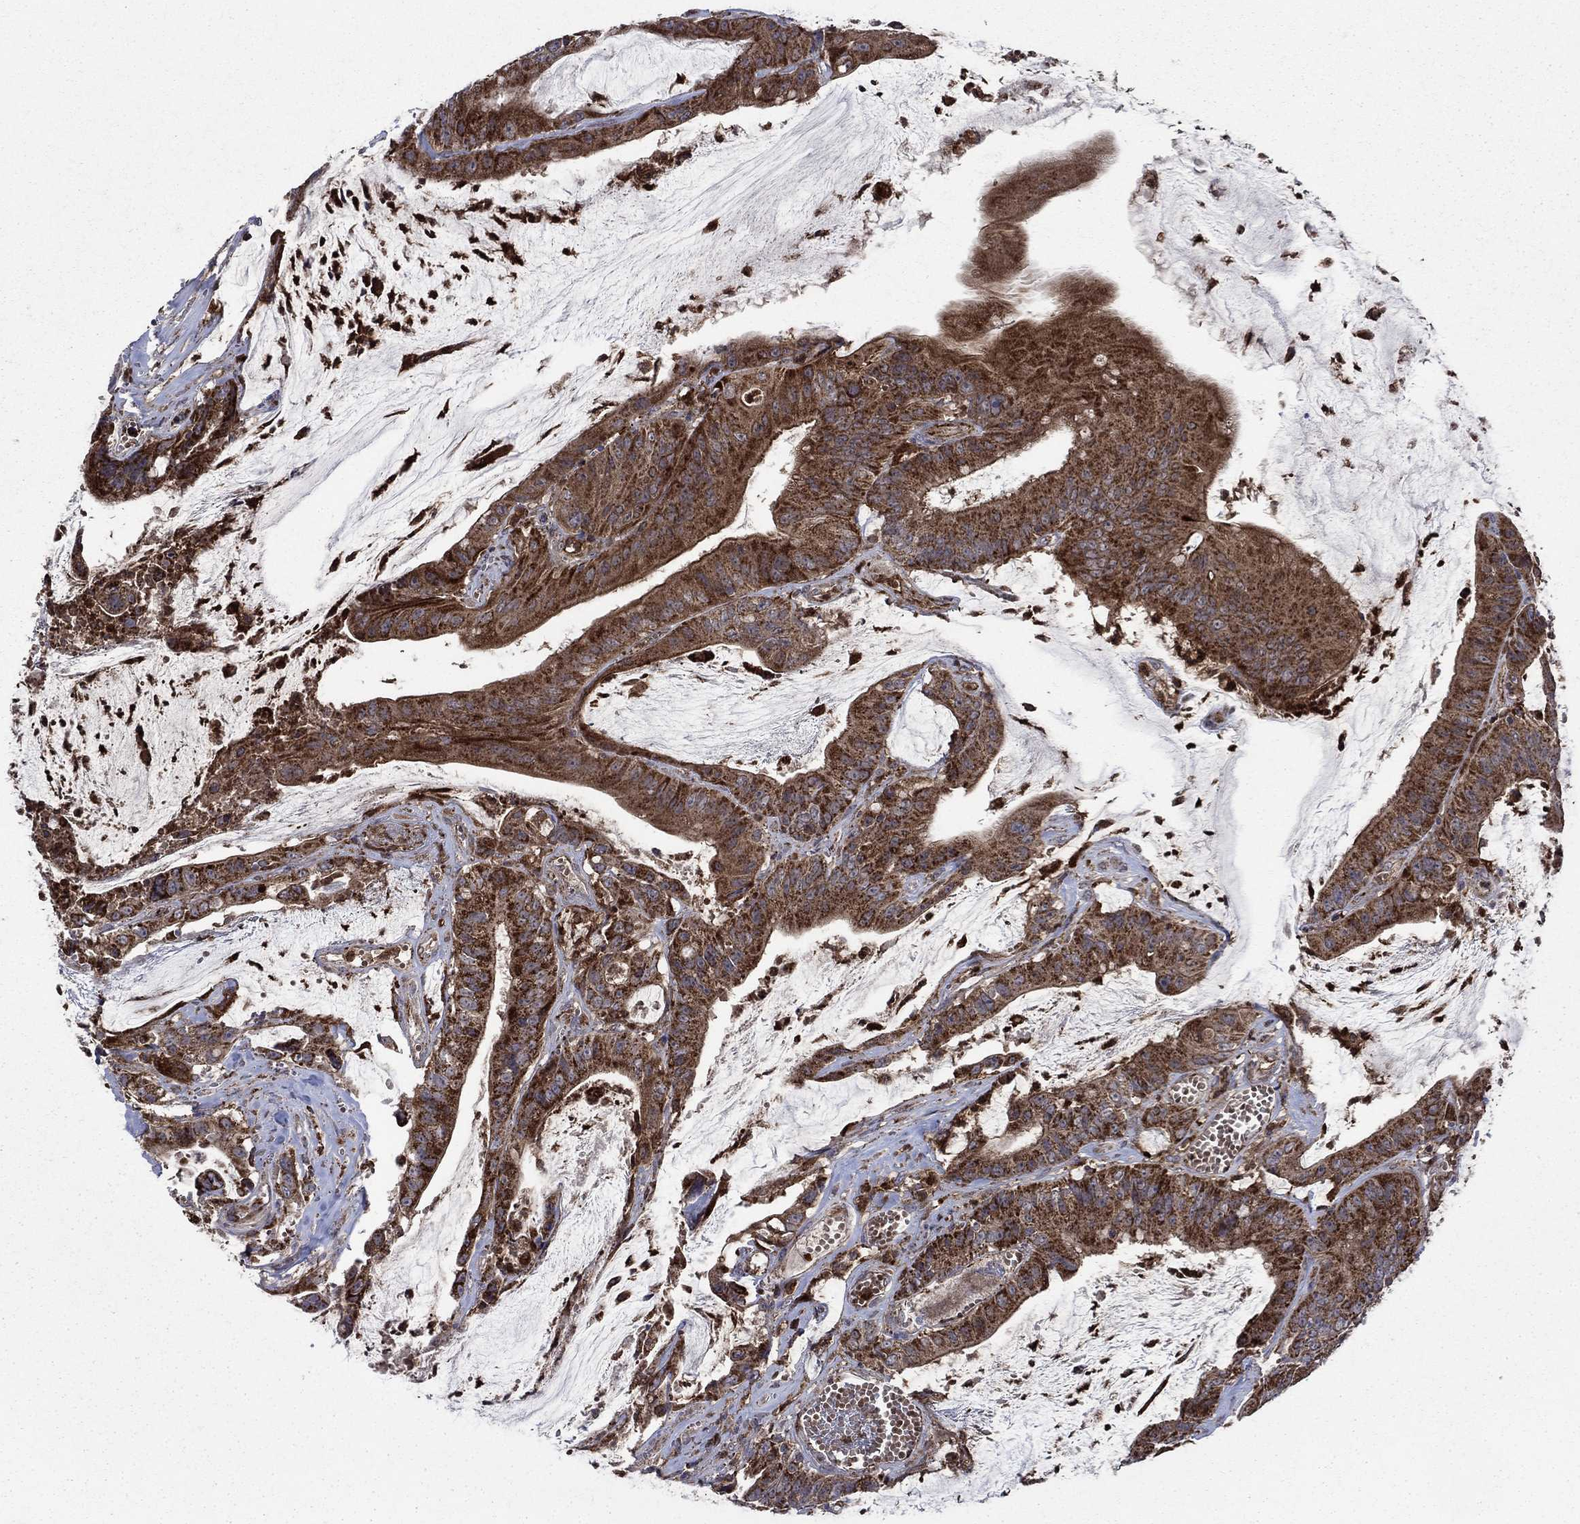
{"staining": {"intensity": "strong", "quantity": ">75%", "location": "cytoplasmic/membranous"}, "tissue": "colorectal cancer", "cell_type": "Tumor cells", "image_type": "cancer", "snomed": [{"axis": "morphology", "description": "Adenocarcinoma, NOS"}, {"axis": "topography", "description": "Colon"}], "caption": "Tumor cells show high levels of strong cytoplasmic/membranous positivity in approximately >75% of cells in colorectal cancer (adenocarcinoma).", "gene": "RNF19B", "patient": {"sex": "female", "age": 69}}